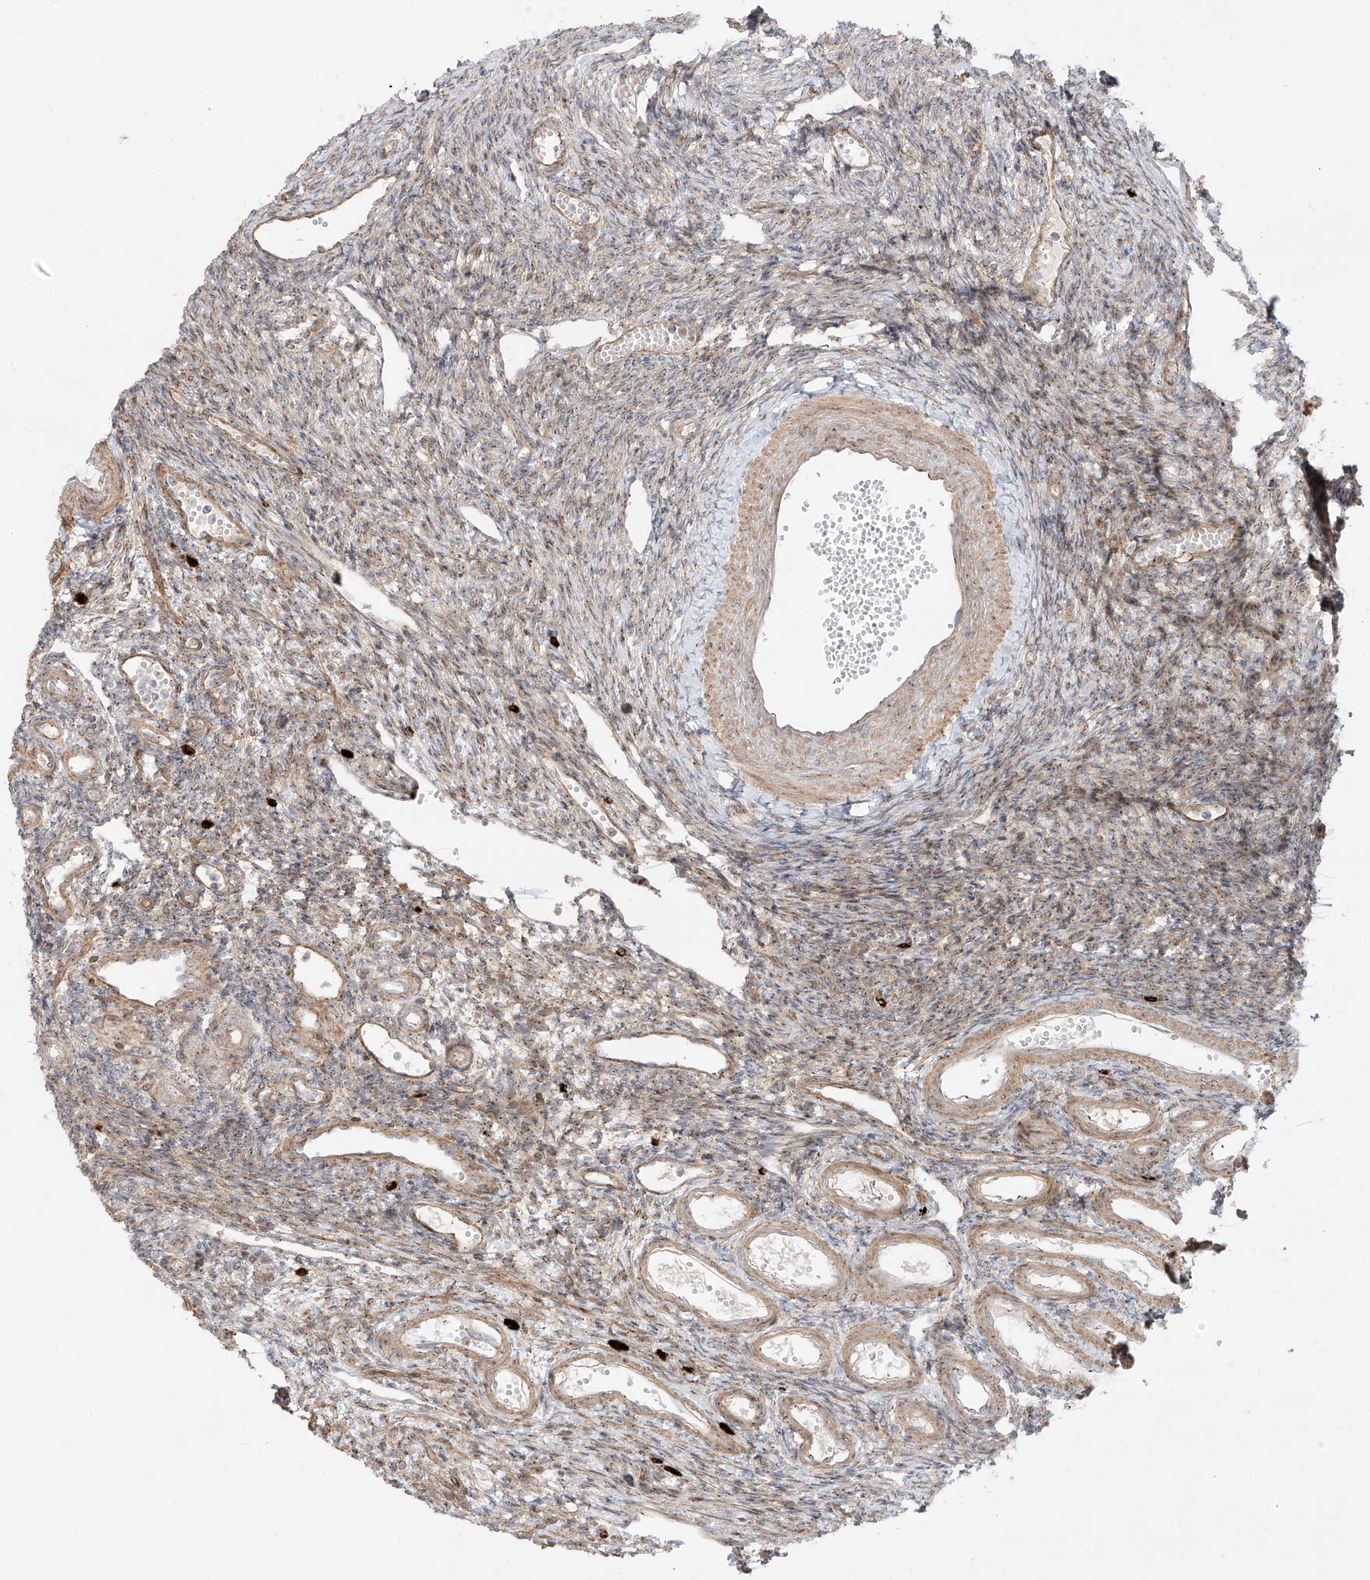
{"staining": {"intensity": "moderate", "quantity": ">75%", "location": "cytoplasmic/membranous"}, "tissue": "ovary", "cell_type": "Follicle cells", "image_type": "normal", "snomed": [{"axis": "morphology", "description": "Normal tissue, NOS"}, {"axis": "morphology", "description": "Cyst, NOS"}, {"axis": "topography", "description": "Ovary"}], "caption": "Protein expression by IHC demonstrates moderate cytoplasmic/membranous positivity in about >75% of follicle cells in benign ovary. (Stains: DAB (3,3'-diaminobenzidine) in brown, nuclei in blue, Microscopy: brightfield microscopy at high magnification).", "gene": "ZNF287", "patient": {"sex": "female", "age": 33}}